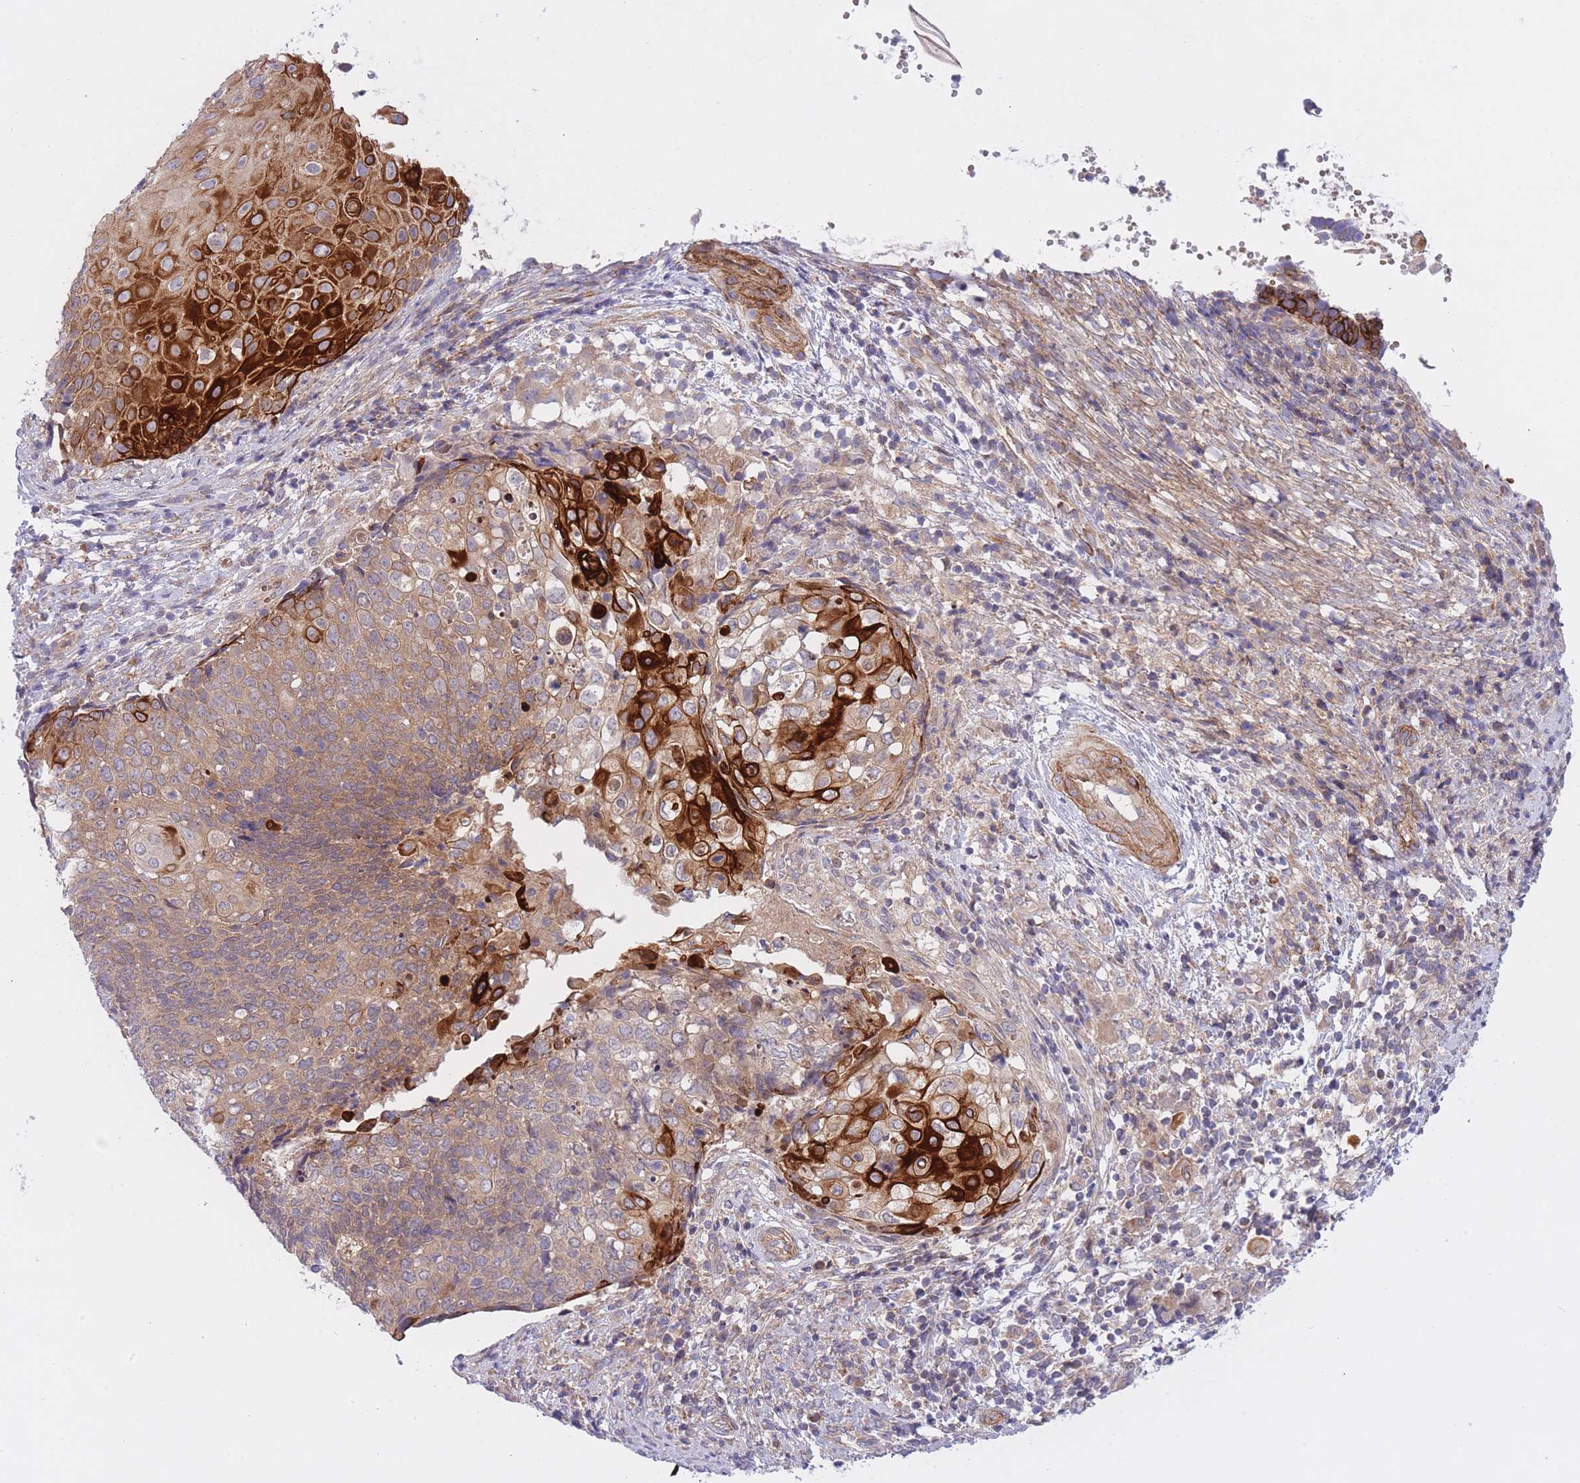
{"staining": {"intensity": "strong", "quantity": "<25%", "location": "cytoplasmic/membranous"}, "tissue": "cervical cancer", "cell_type": "Tumor cells", "image_type": "cancer", "snomed": [{"axis": "morphology", "description": "Squamous cell carcinoma, NOS"}, {"axis": "topography", "description": "Cervix"}], "caption": "Immunohistochemistry (IHC) (DAB) staining of cervical squamous cell carcinoma shows strong cytoplasmic/membranous protein staining in approximately <25% of tumor cells.", "gene": "CHAC1", "patient": {"sex": "female", "age": 39}}